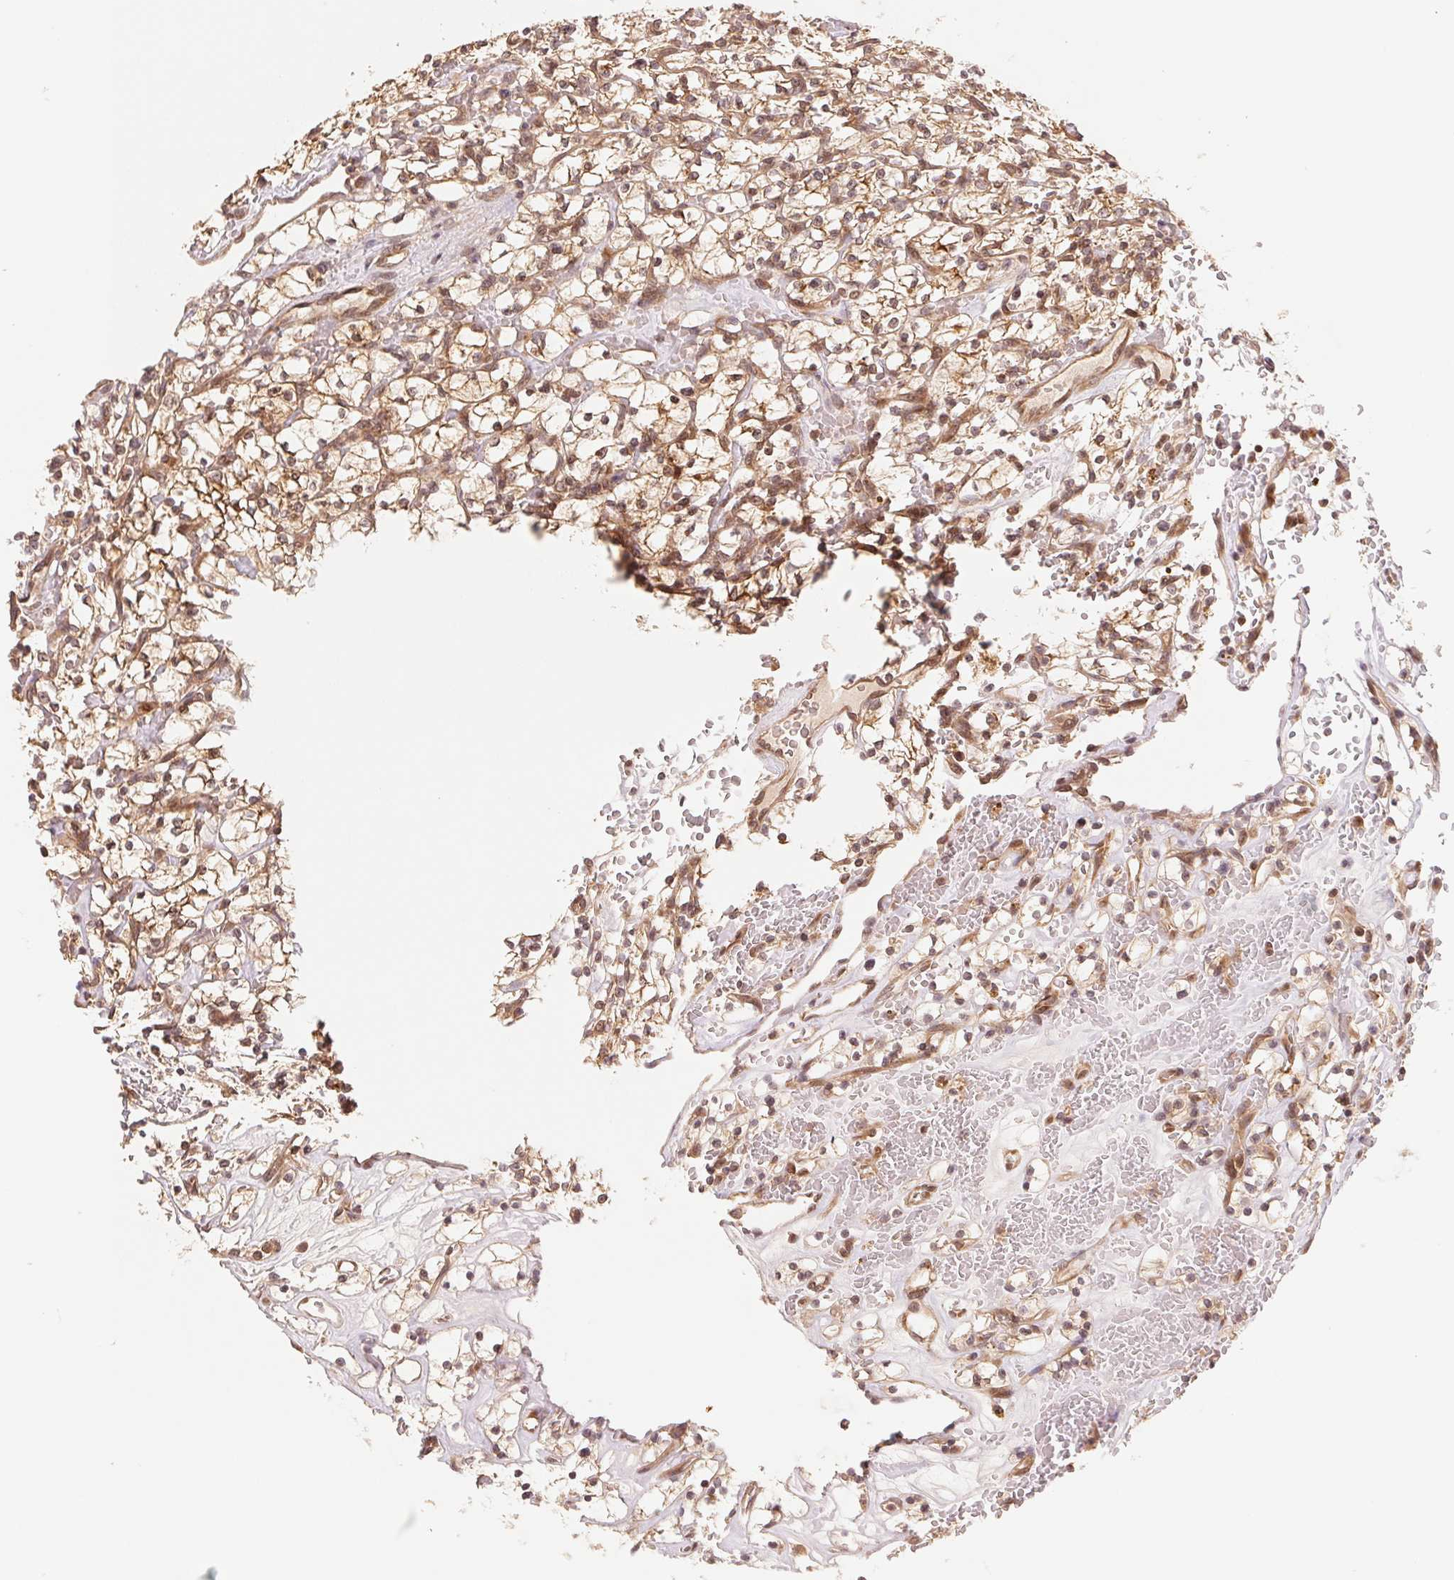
{"staining": {"intensity": "moderate", "quantity": ">75%", "location": "cytoplasmic/membranous,nuclear"}, "tissue": "renal cancer", "cell_type": "Tumor cells", "image_type": "cancer", "snomed": [{"axis": "morphology", "description": "Adenocarcinoma, NOS"}, {"axis": "topography", "description": "Kidney"}], "caption": "Moderate cytoplasmic/membranous and nuclear staining for a protein is seen in about >75% of tumor cells of renal cancer using immunohistochemistry (IHC).", "gene": "CCDC102B", "patient": {"sex": "female", "age": 64}}